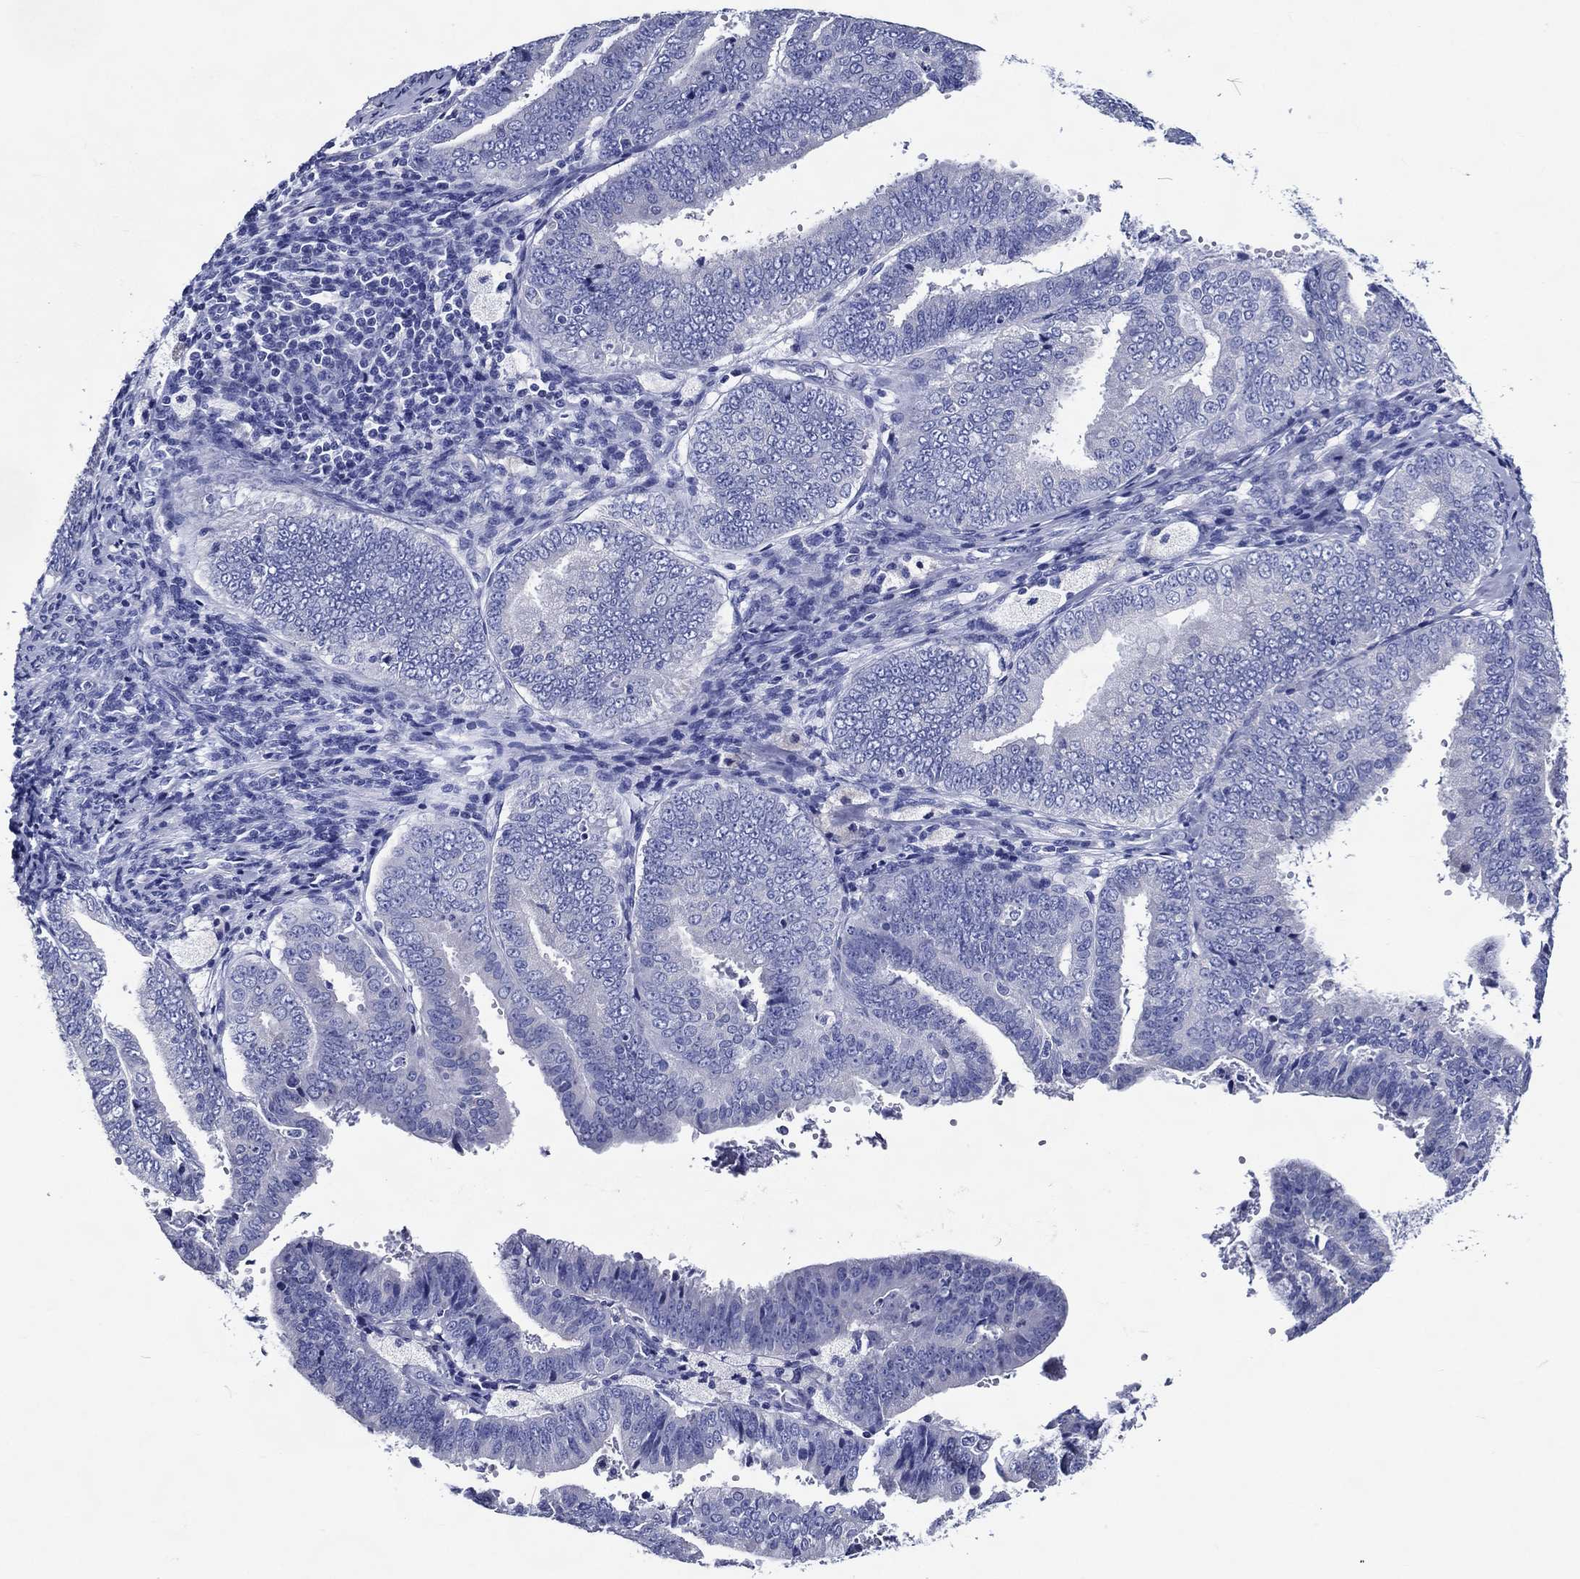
{"staining": {"intensity": "negative", "quantity": "none", "location": "none"}, "tissue": "endometrial cancer", "cell_type": "Tumor cells", "image_type": "cancer", "snomed": [{"axis": "morphology", "description": "Adenocarcinoma, NOS"}, {"axis": "topography", "description": "Endometrium"}], "caption": "An image of adenocarcinoma (endometrial) stained for a protein shows no brown staining in tumor cells. (IHC, brightfield microscopy, high magnification).", "gene": "ACE2", "patient": {"sex": "female", "age": 63}}